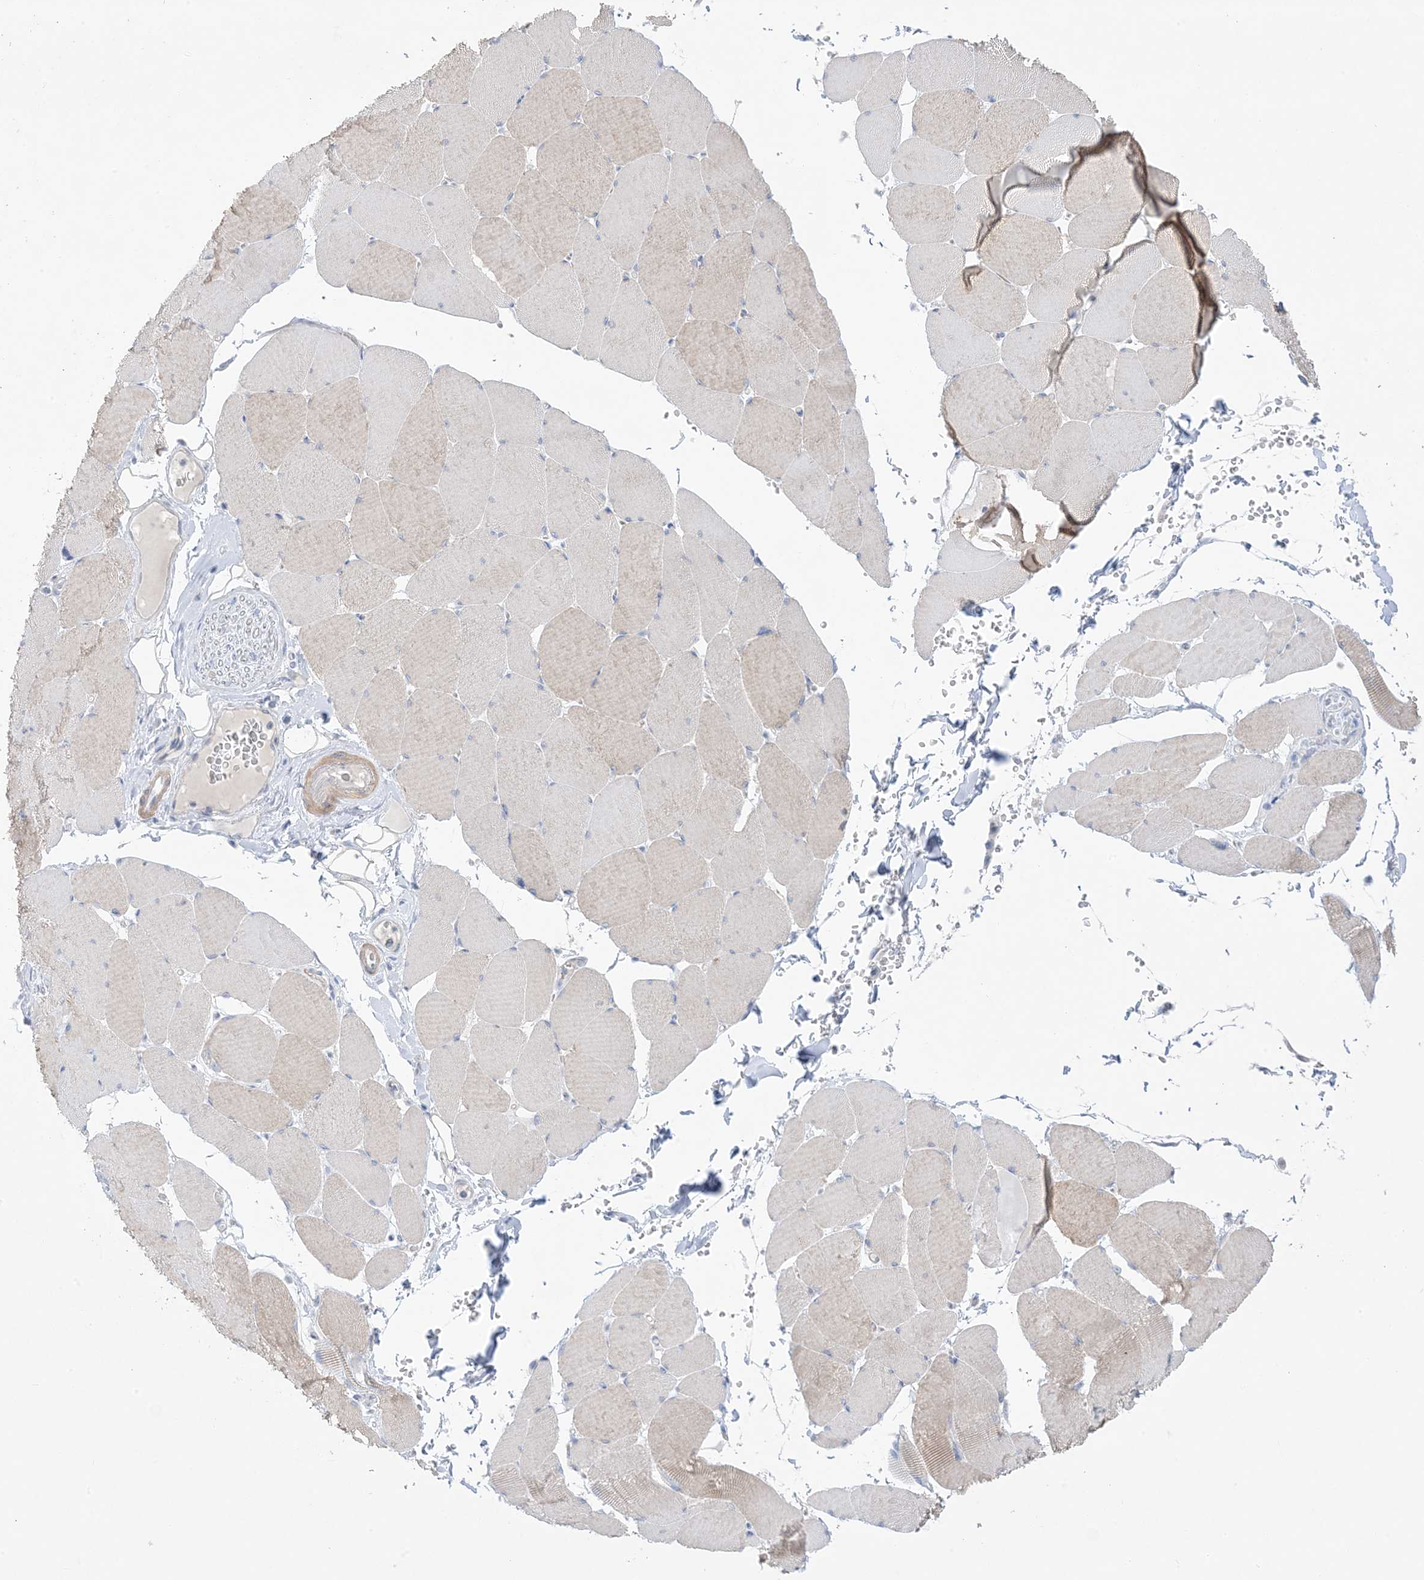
{"staining": {"intensity": "weak", "quantity": "25%-75%", "location": "cytoplasmic/membranous"}, "tissue": "skeletal muscle", "cell_type": "Myocytes", "image_type": "normal", "snomed": [{"axis": "morphology", "description": "Normal tissue, NOS"}, {"axis": "topography", "description": "Skeletal muscle"}, {"axis": "topography", "description": "Head-Neck"}], "caption": "A low amount of weak cytoplasmic/membranous staining is seen in approximately 25%-75% of myocytes in normal skeletal muscle.", "gene": "FAM184A", "patient": {"sex": "male", "age": 66}}